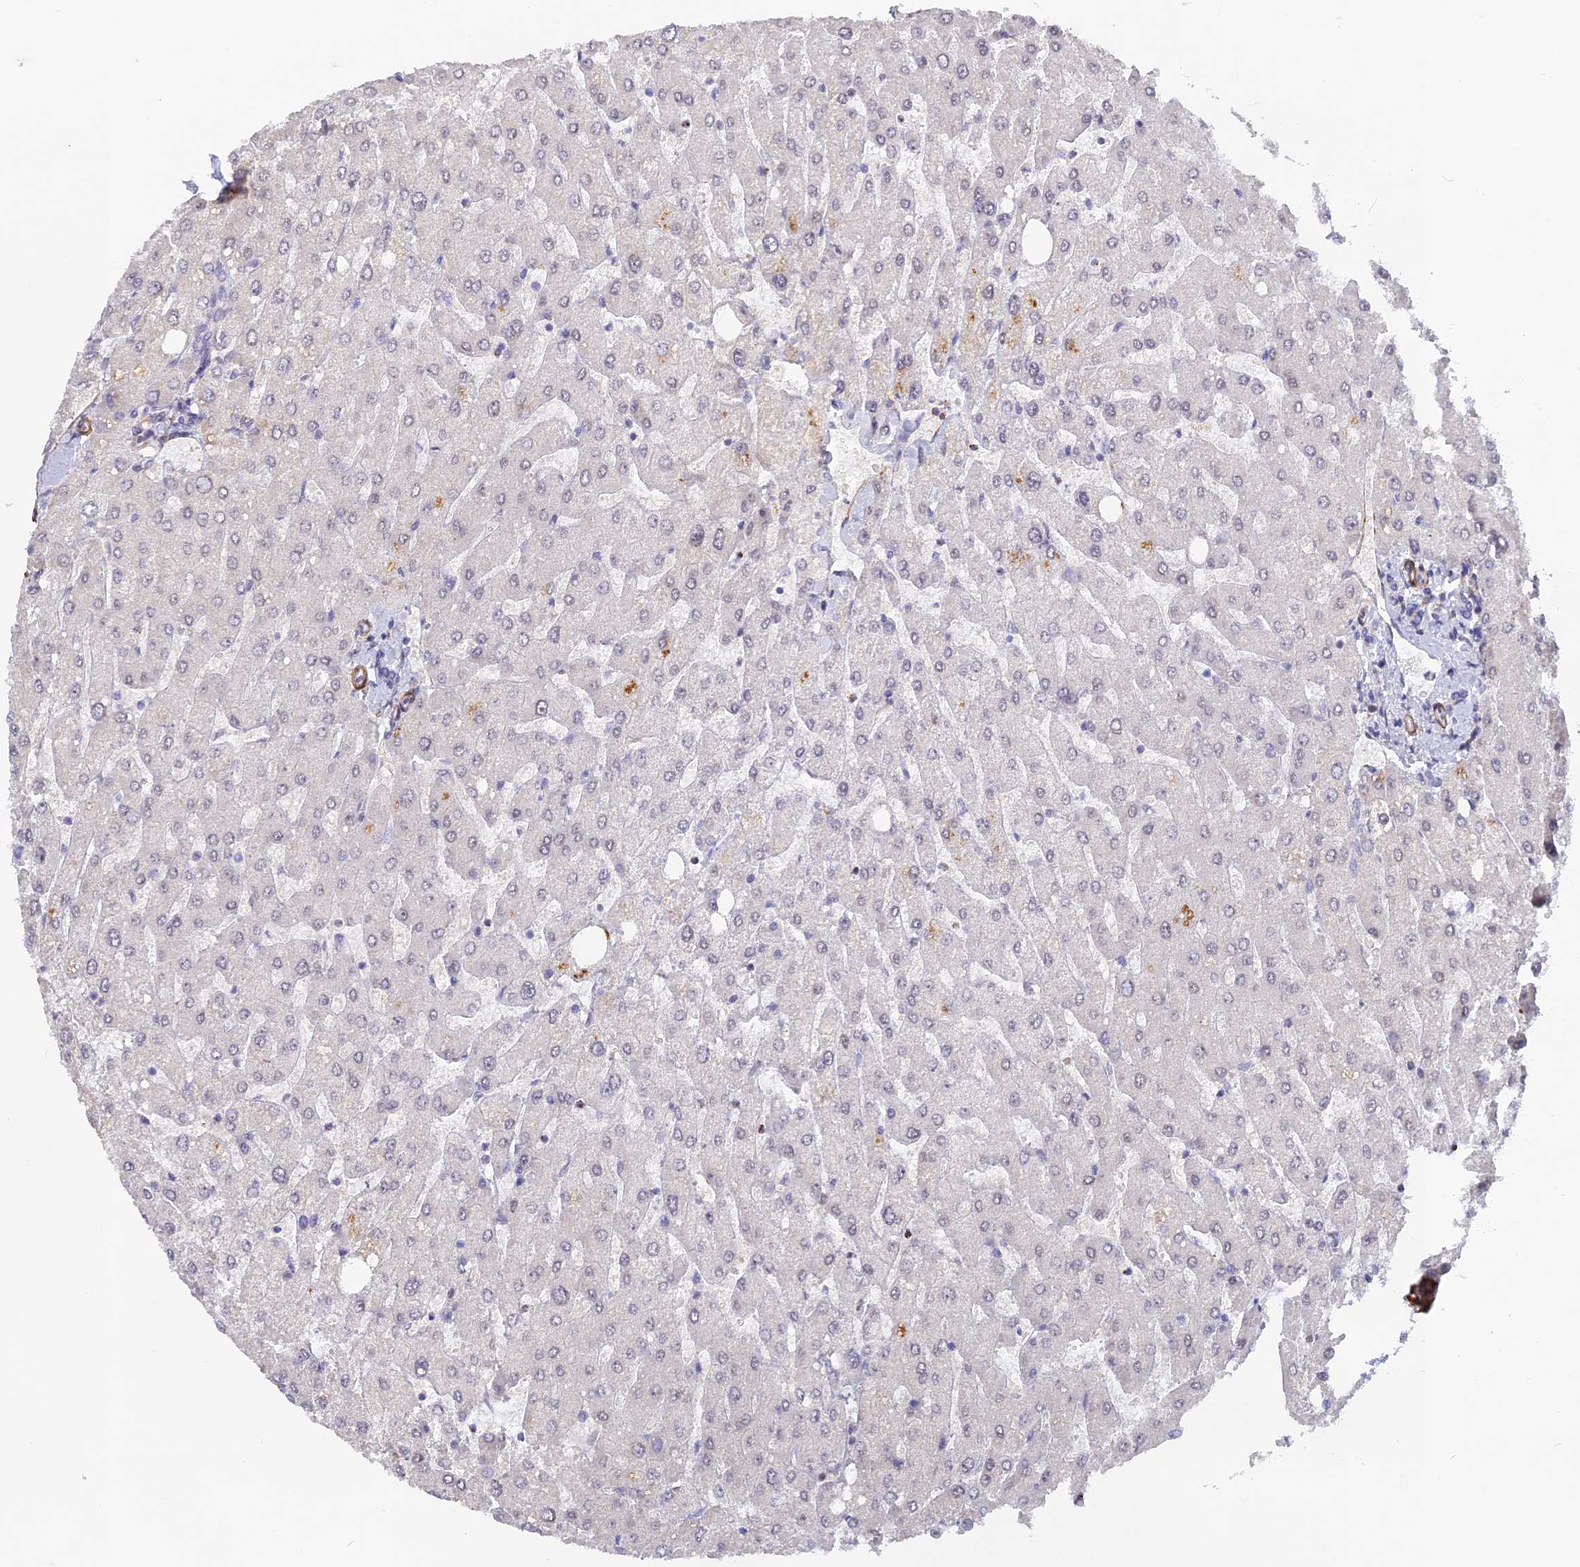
{"staining": {"intensity": "negative", "quantity": "none", "location": "none"}, "tissue": "liver", "cell_type": "Cholangiocytes", "image_type": "normal", "snomed": [{"axis": "morphology", "description": "Normal tissue, NOS"}, {"axis": "topography", "description": "Liver"}], "caption": "Liver stained for a protein using immunohistochemistry (IHC) reveals no positivity cholangiocytes.", "gene": "CCDC154", "patient": {"sex": "male", "age": 55}}